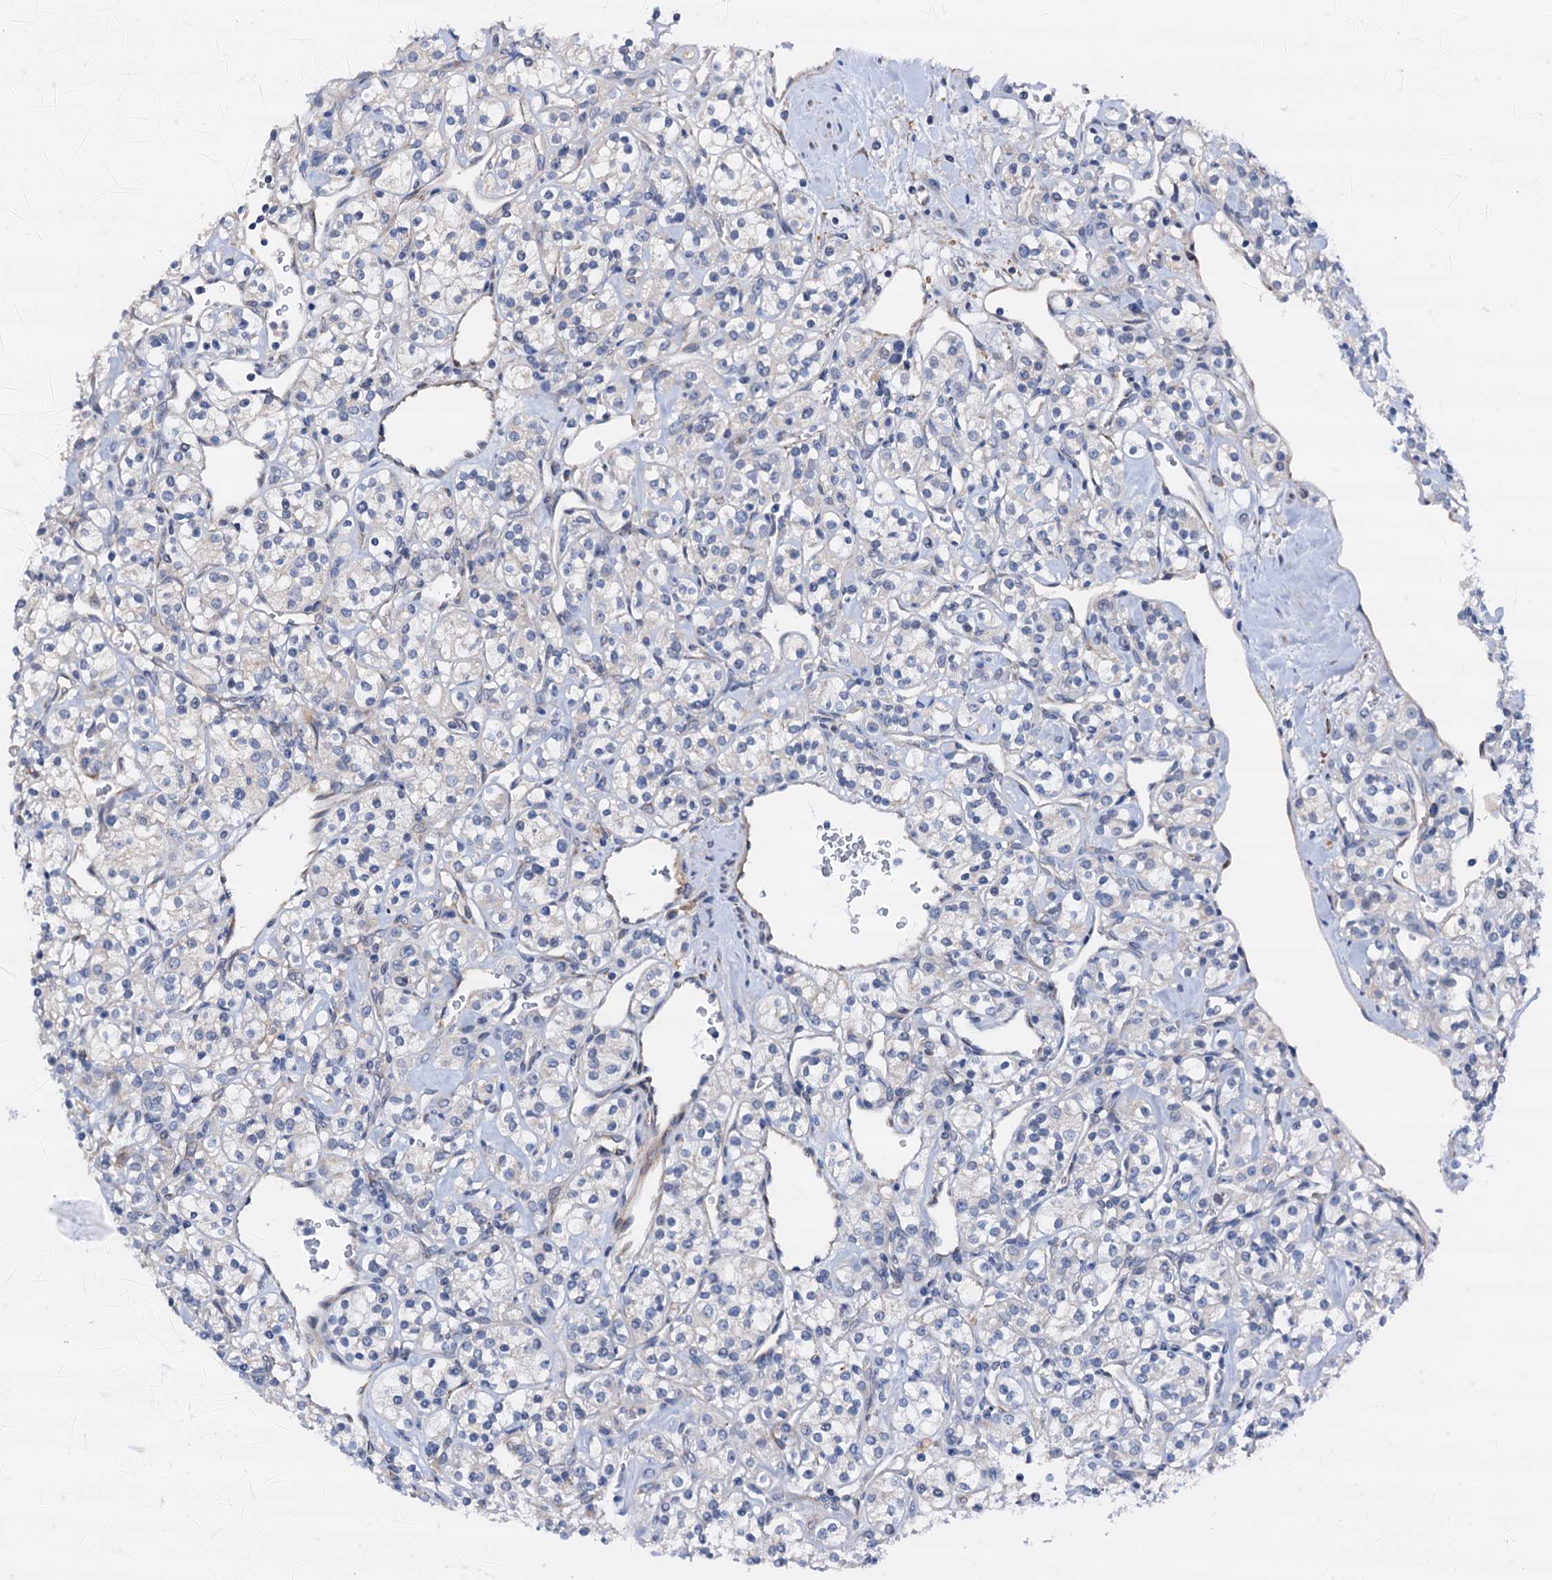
{"staining": {"intensity": "weak", "quantity": "<25%", "location": "cytoplasmic/membranous"}, "tissue": "renal cancer", "cell_type": "Tumor cells", "image_type": "cancer", "snomed": [{"axis": "morphology", "description": "Adenocarcinoma, NOS"}, {"axis": "topography", "description": "Kidney"}], "caption": "Protein analysis of renal cancer displays no significant positivity in tumor cells.", "gene": "RASSF9", "patient": {"sex": "male", "age": 77}}